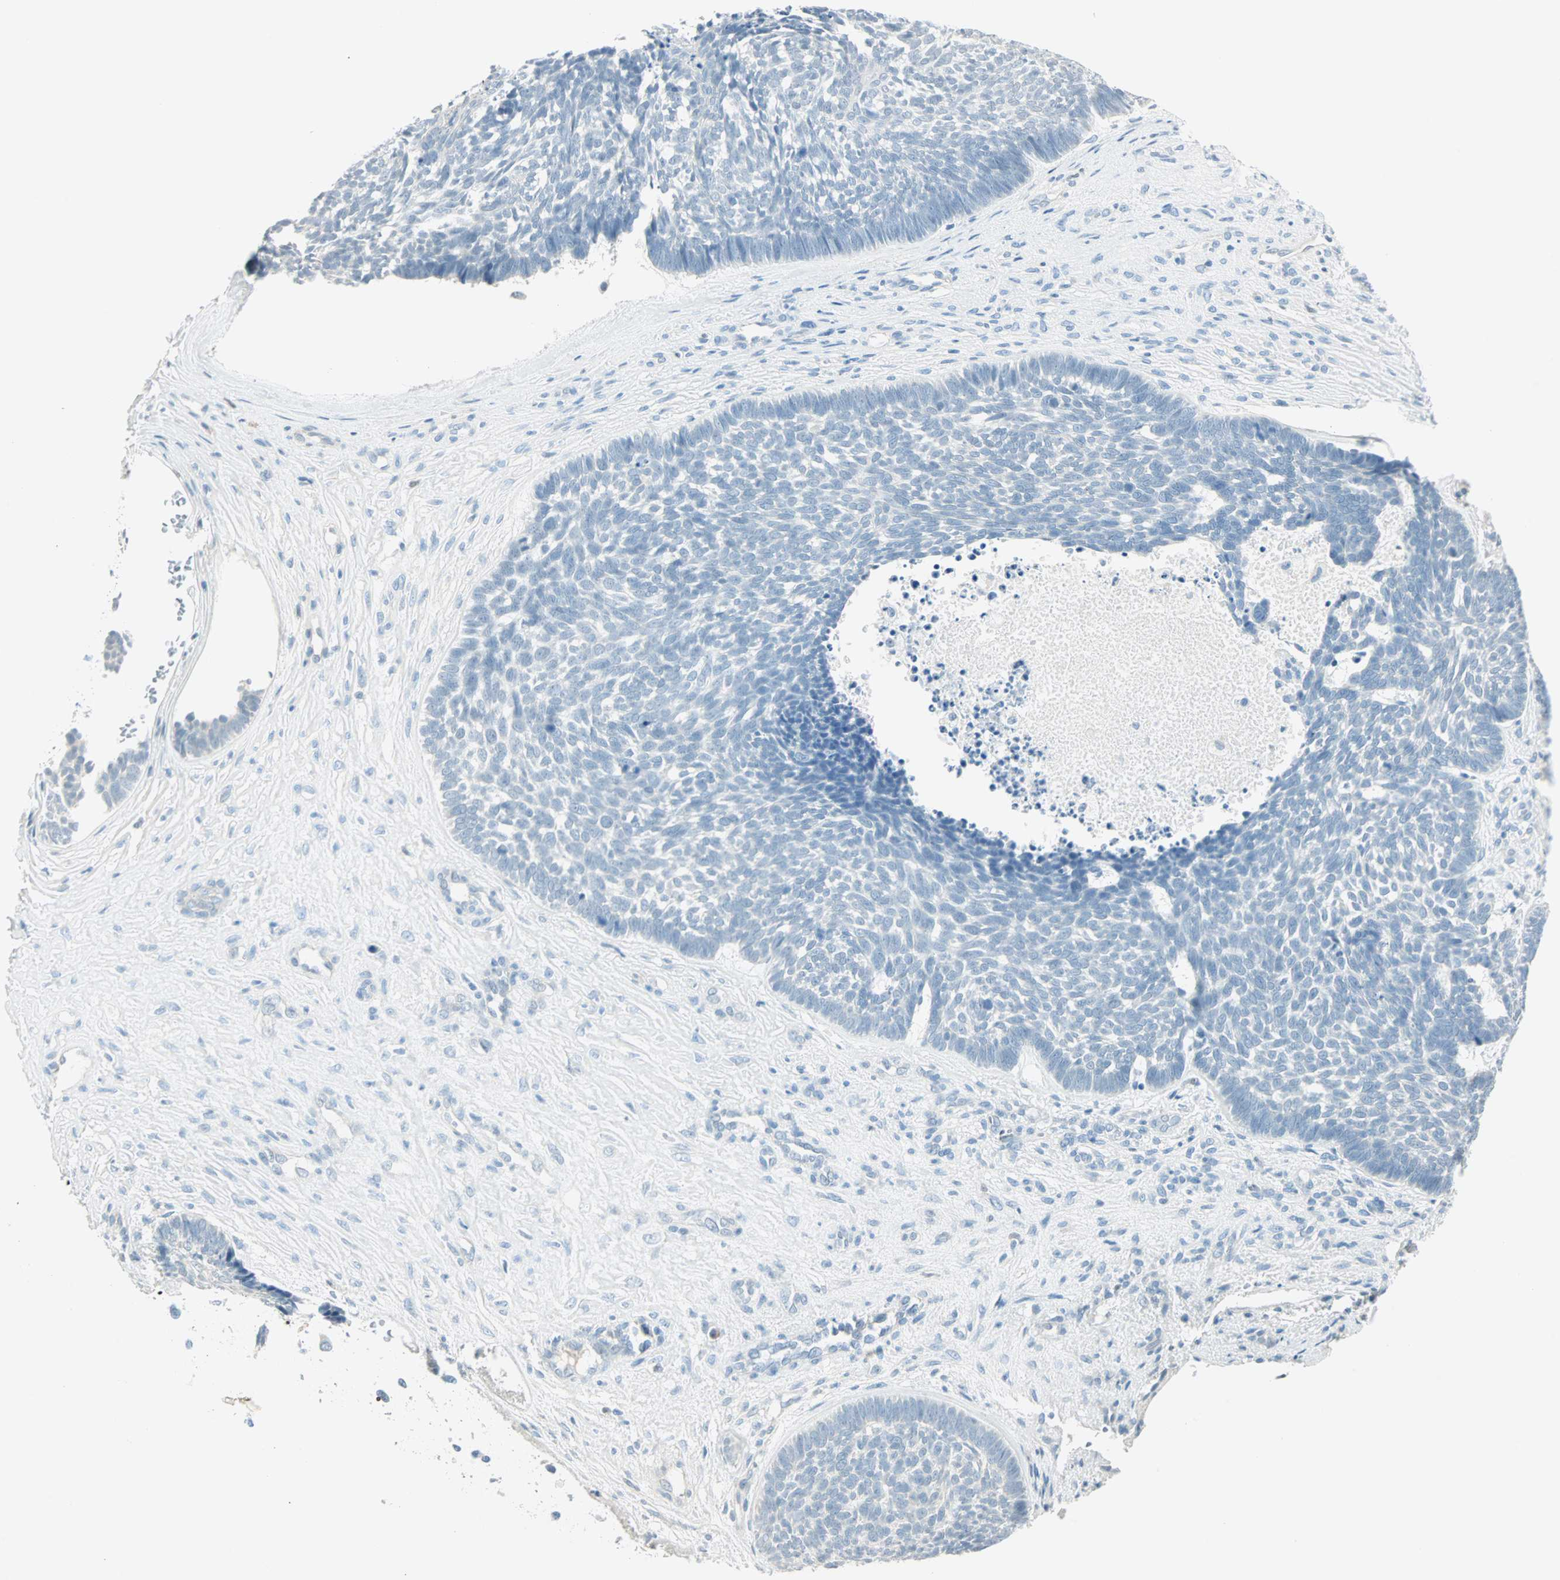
{"staining": {"intensity": "negative", "quantity": "none", "location": "none"}, "tissue": "skin cancer", "cell_type": "Tumor cells", "image_type": "cancer", "snomed": [{"axis": "morphology", "description": "Basal cell carcinoma"}, {"axis": "topography", "description": "Skin"}], "caption": "High power microscopy image of an immunohistochemistry histopathology image of skin basal cell carcinoma, revealing no significant expression in tumor cells.", "gene": "MLLT10", "patient": {"sex": "male", "age": 84}}